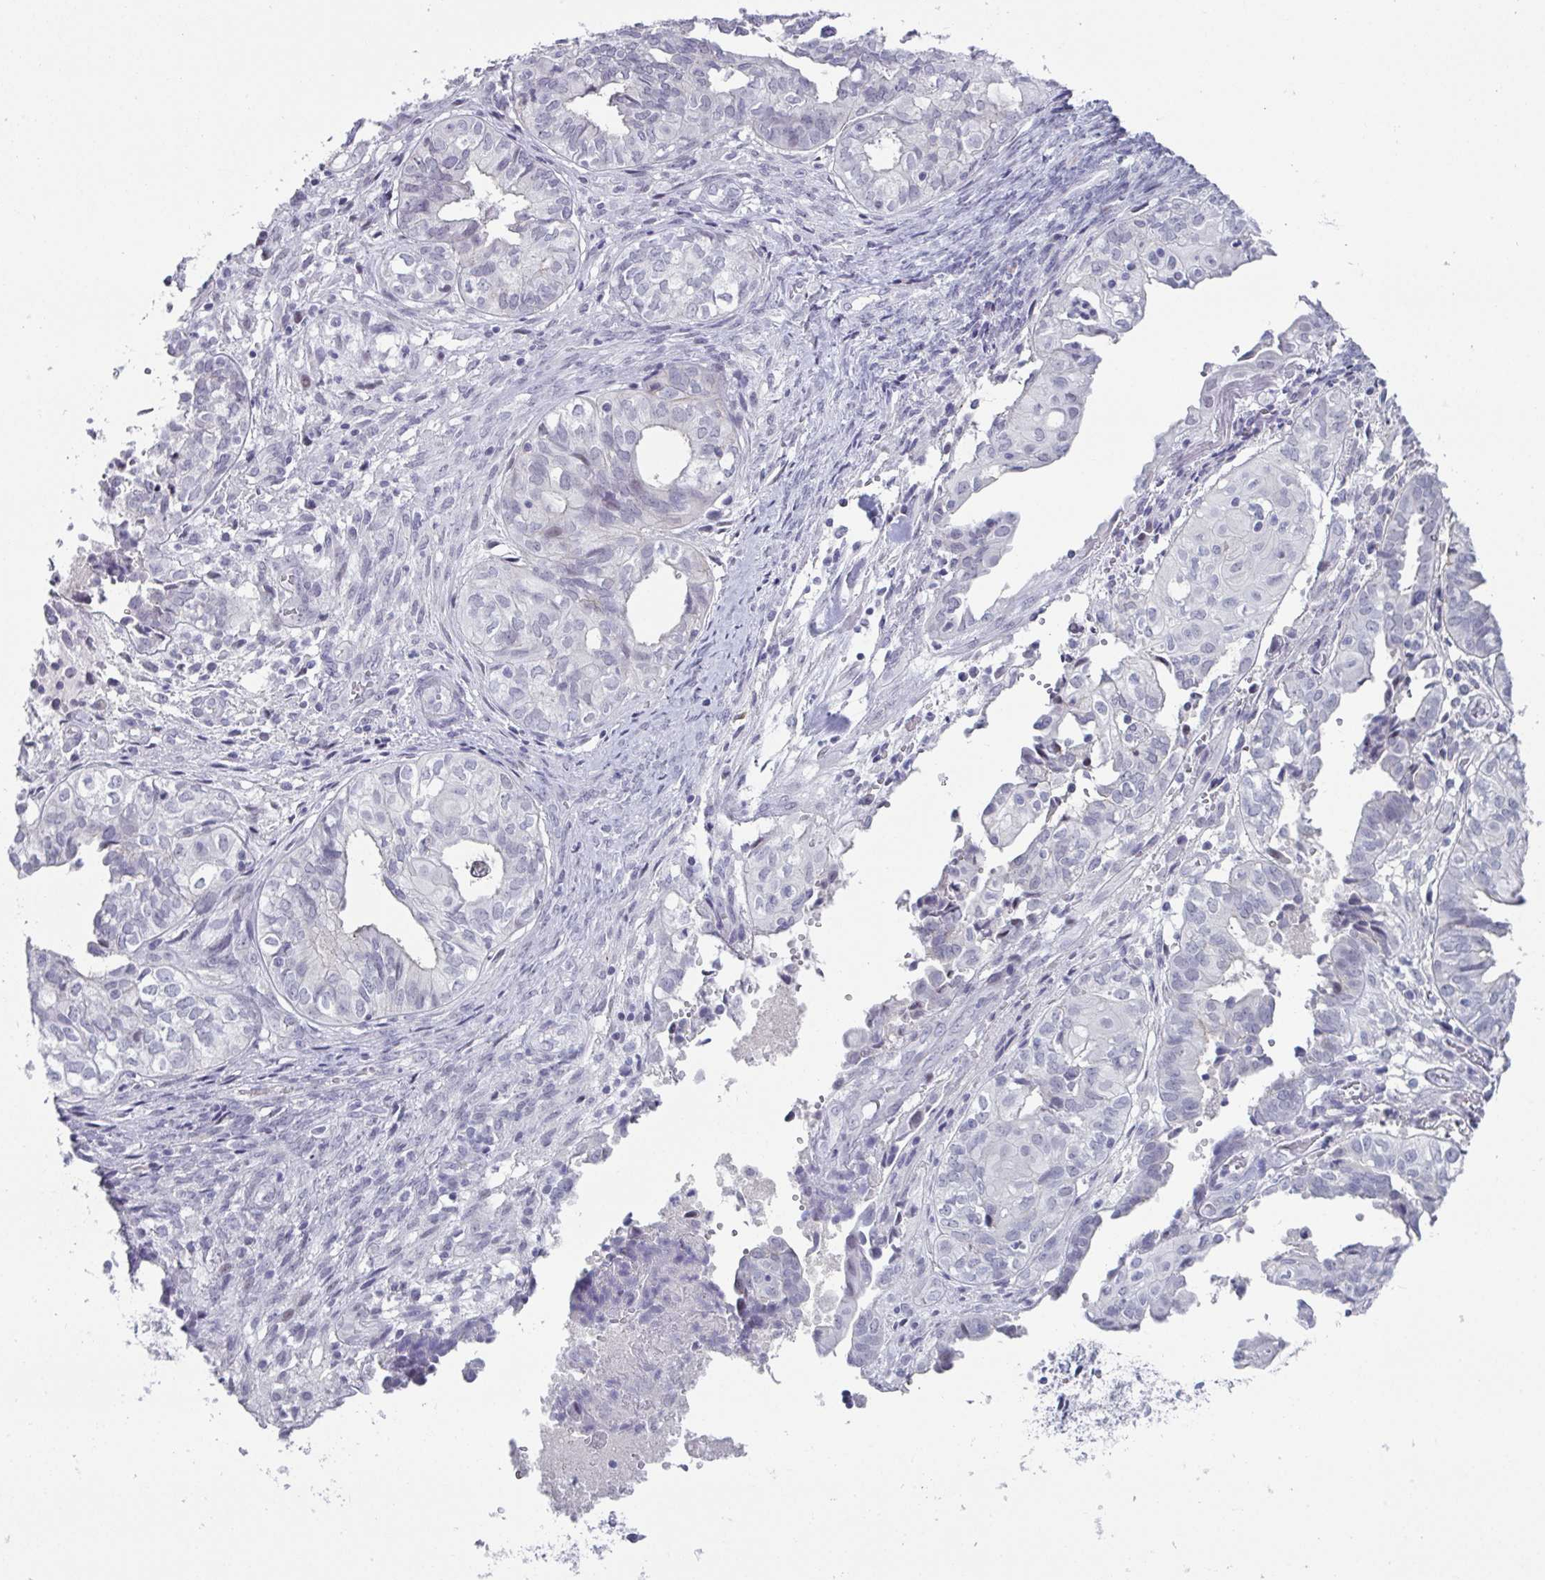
{"staining": {"intensity": "negative", "quantity": "none", "location": "none"}, "tissue": "ovarian cancer", "cell_type": "Tumor cells", "image_type": "cancer", "snomed": [{"axis": "morphology", "description": "Carcinoma, endometroid"}, {"axis": "topography", "description": "Ovary"}], "caption": "High magnification brightfield microscopy of ovarian cancer (endometroid carcinoma) stained with DAB (3,3'-diaminobenzidine) (brown) and counterstained with hematoxylin (blue): tumor cells show no significant positivity.", "gene": "VSIG10L", "patient": {"sex": "female", "age": 64}}